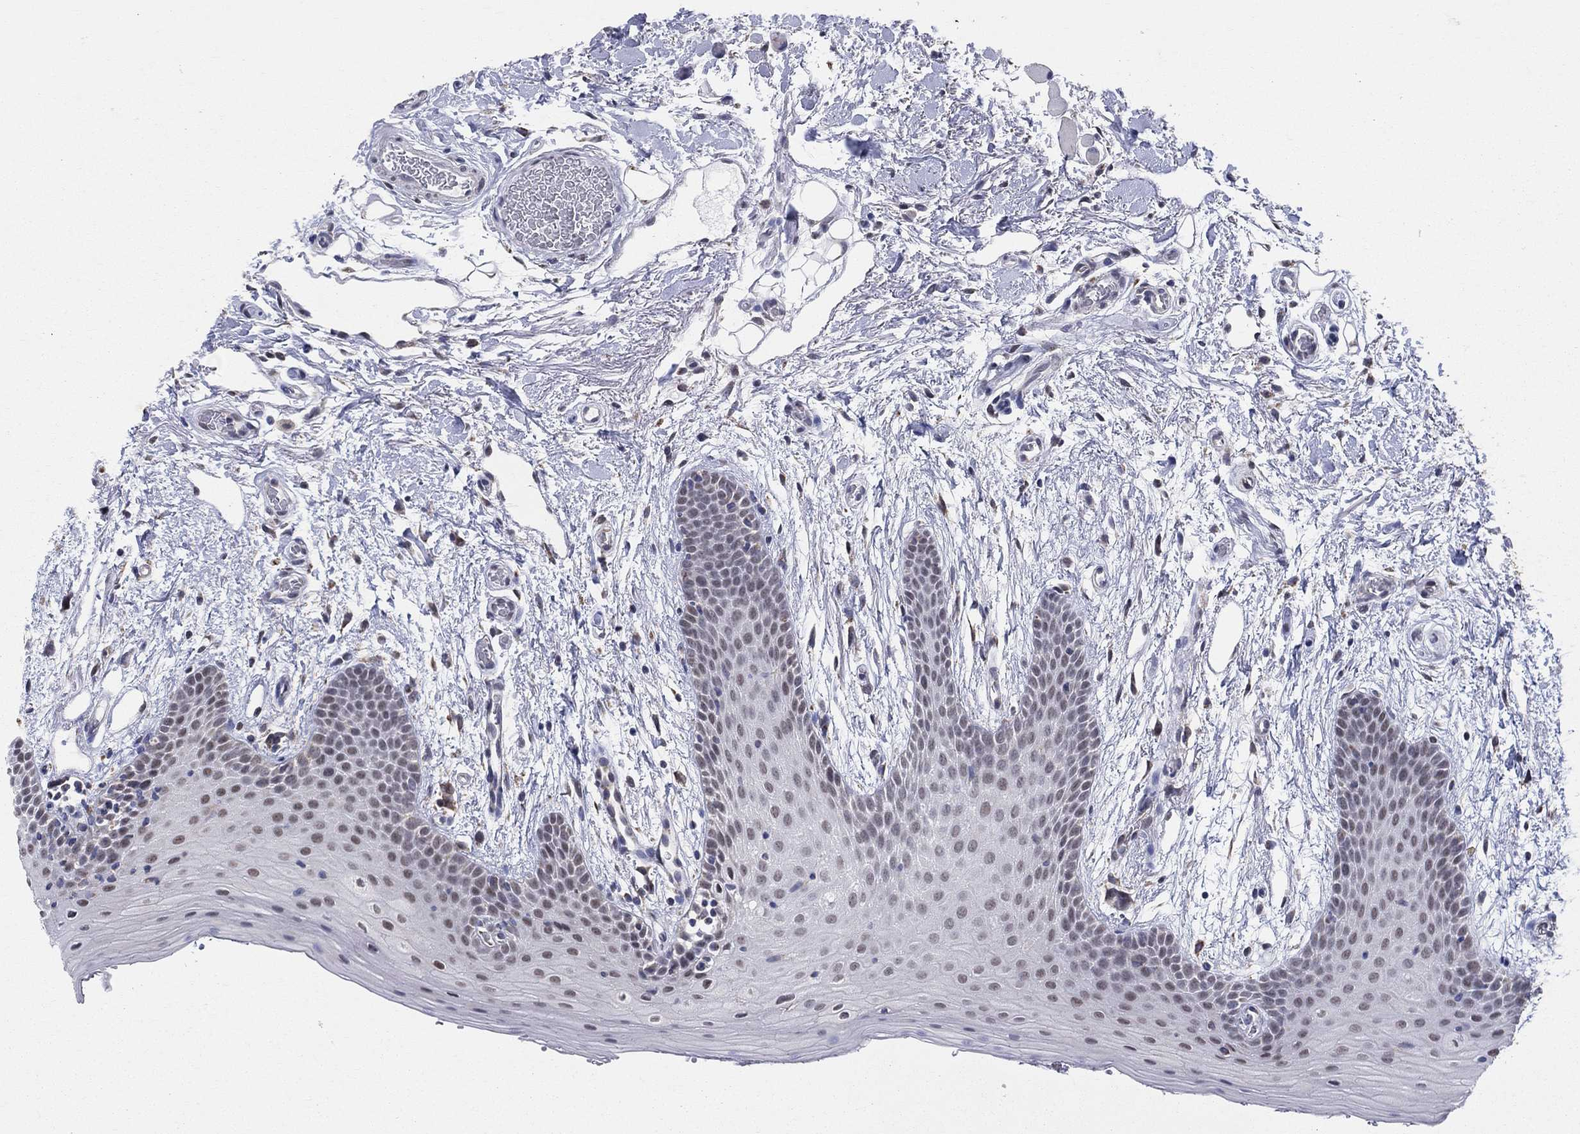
{"staining": {"intensity": "moderate", "quantity": "<25%", "location": "nuclear"}, "tissue": "oral mucosa", "cell_type": "Squamous epithelial cells", "image_type": "normal", "snomed": [{"axis": "morphology", "description": "Normal tissue, NOS"}, {"axis": "topography", "description": "Oral tissue"}, {"axis": "topography", "description": "Tounge, NOS"}], "caption": "Moderate nuclear expression is identified in about <25% of squamous epithelial cells in benign oral mucosa. Using DAB (brown) and hematoxylin (blue) stains, captured at high magnification using brightfield microscopy.", "gene": "KISS1R", "patient": {"sex": "female", "age": 86}}